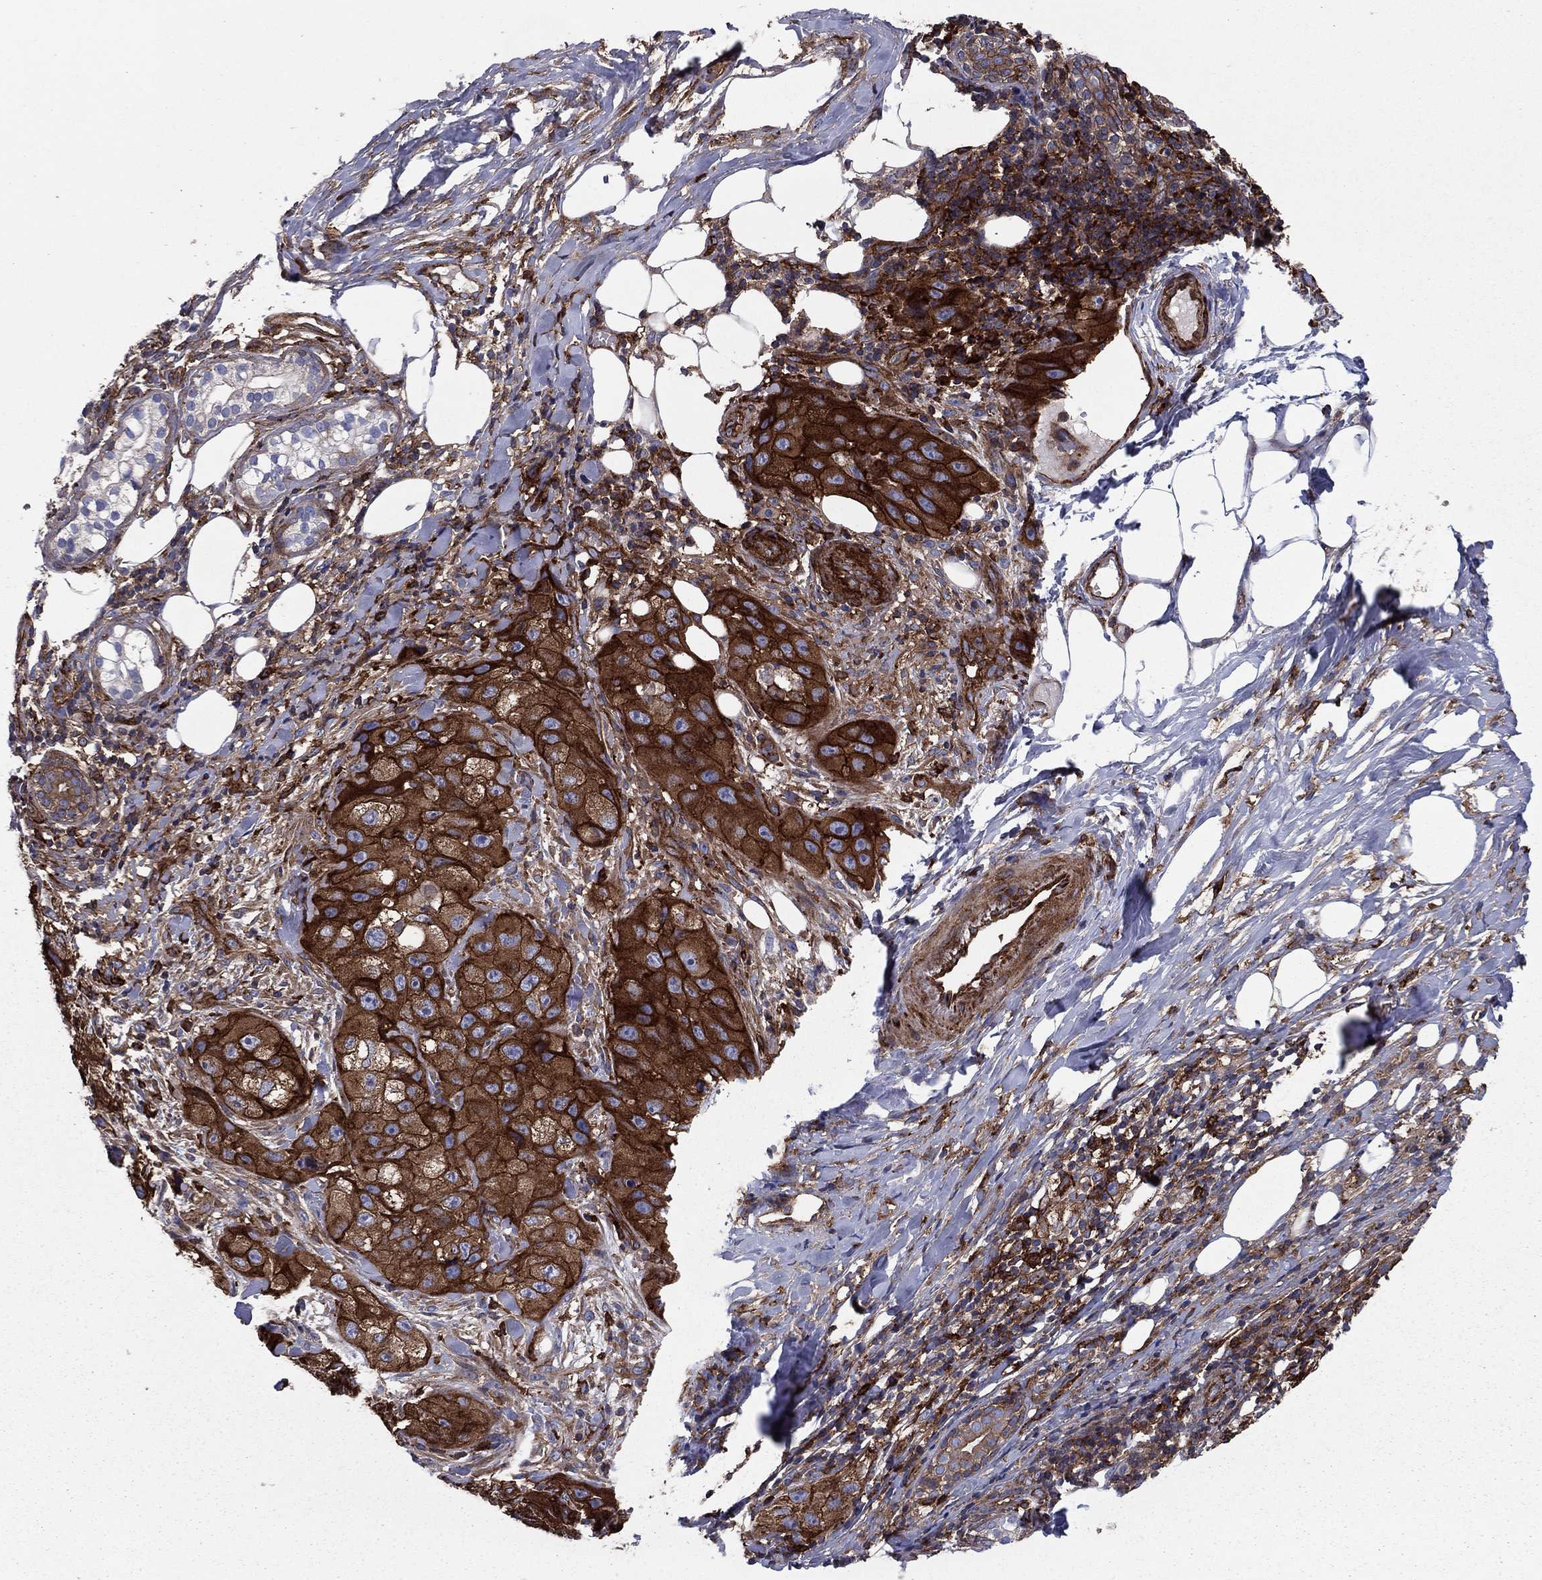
{"staining": {"intensity": "strong", "quantity": ">75%", "location": "cytoplasmic/membranous"}, "tissue": "skin cancer", "cell_type": "Tumor cells", "image_type": "cancer", "snomed": [{"axis": "morphology", "description": "Squamous cell carcinoma, NOS"}, {"axis": "topography", "description": "Skin"}, {"axis": "topography", "description": "Subcutis"}], "caption": "Squamous cell carcinoma (skin) stained with a brown dye exhibits strong cytoplasmic/membranous positive staining in about >75% of tumor cells.", "gene": "EHBP1L1", "patient": {"sex": "male", "age": 73}}